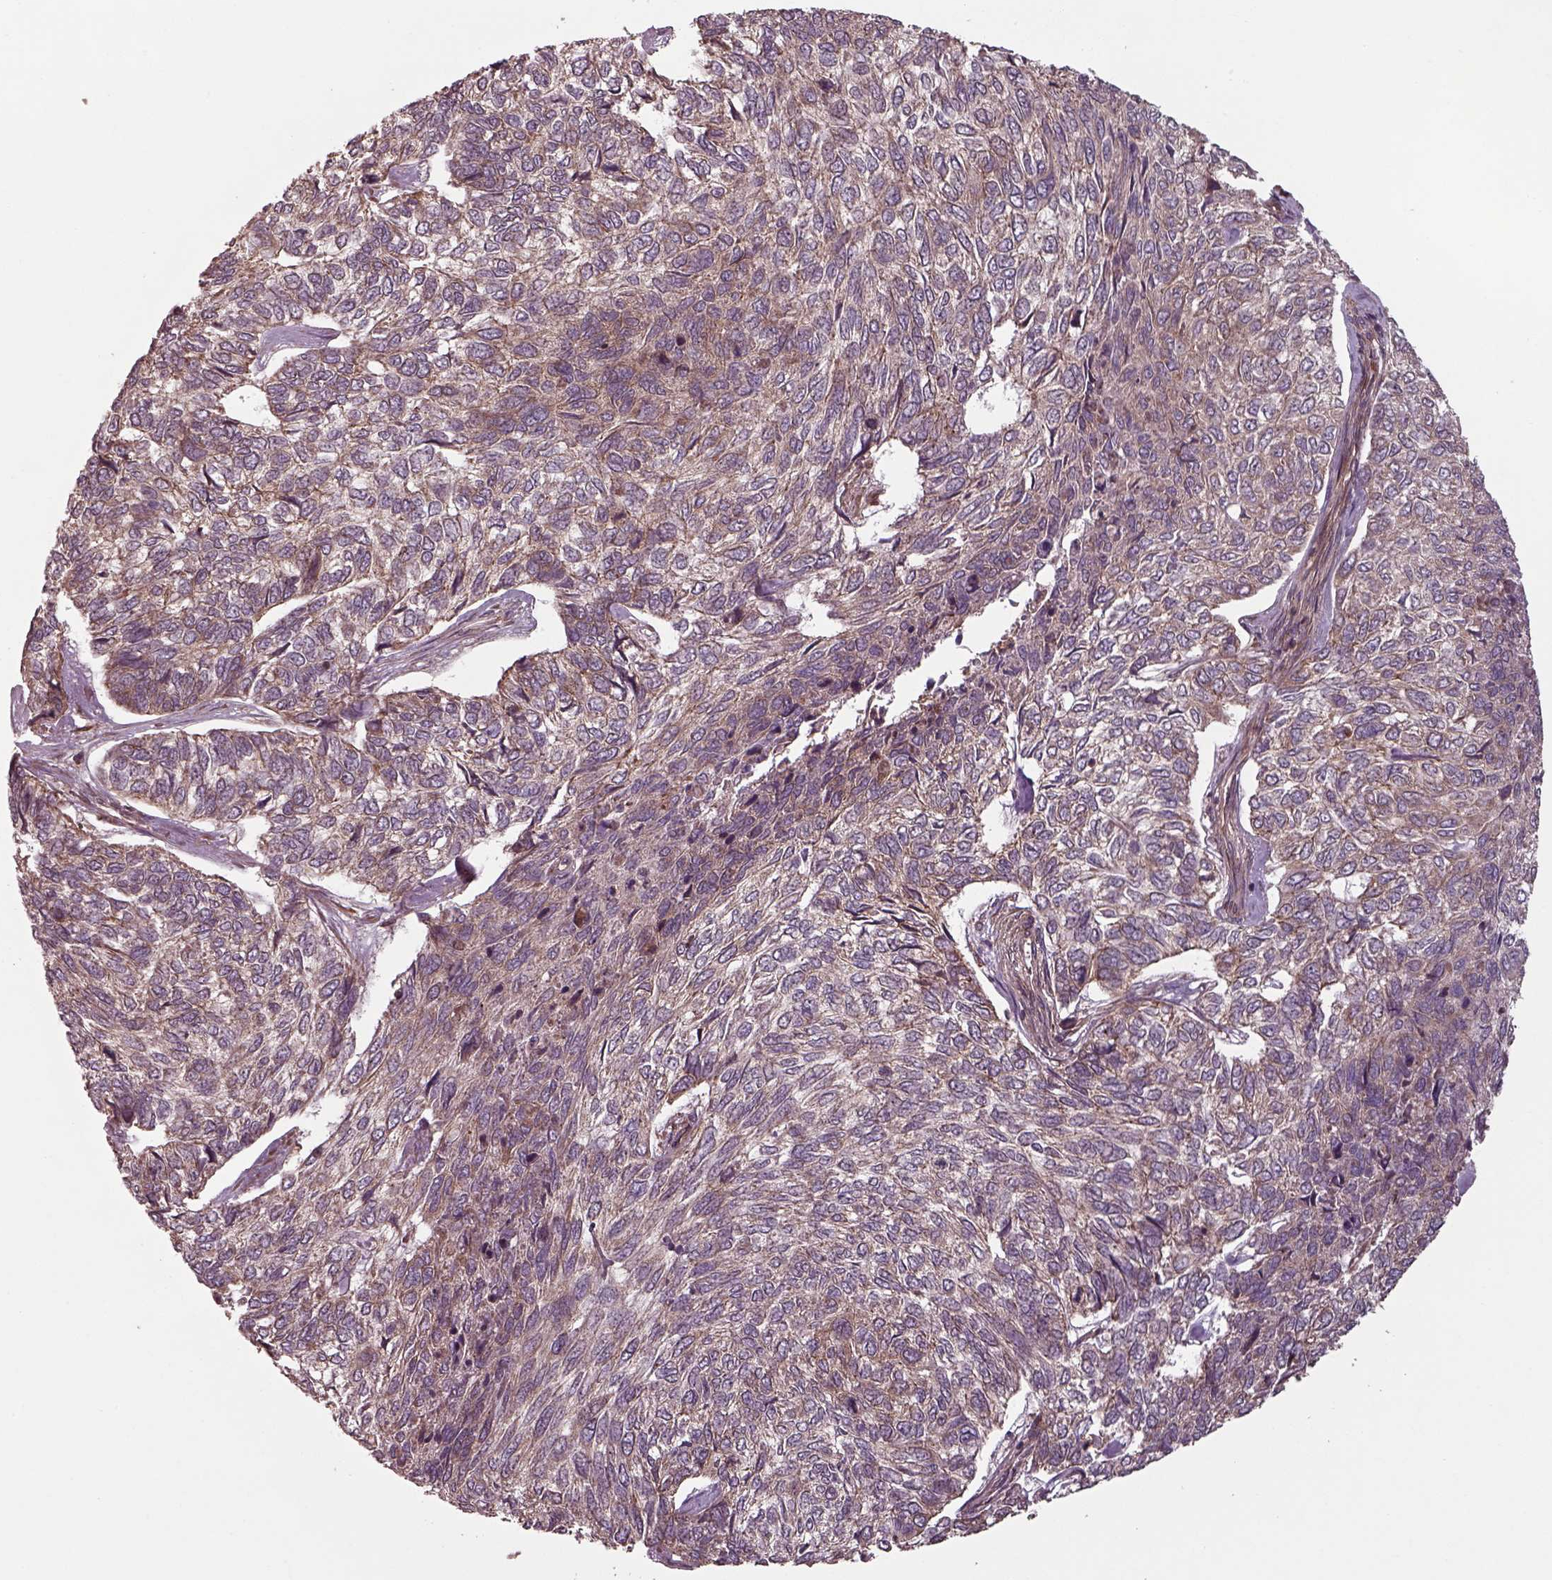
{"staining": {"intensity": "weak", "quantity": ">75%", "location": "cytoplasmic/membranous"}, "tissue": "skin cancer", "cell_type": "Tumor cells", "image_type": "cancer", "snomed": [{"axis": "morphology", "description": "Basal cell carcinoma"}, {"axis": "topography", "description": "Skin"}], "caption": "High-magnification brightfield microscopy of skin basal cell carcinoma stained with DAB (3,3'-diaminobenzidine) (brown) and counterstained with hematoxylin (blue). tumor cells exhibit weak cytoplasmic/membranous expression is appreciated in approximately>75% of cells.", "gene": "CHMP3", "patient": {"sex": "female", "age": 65}}